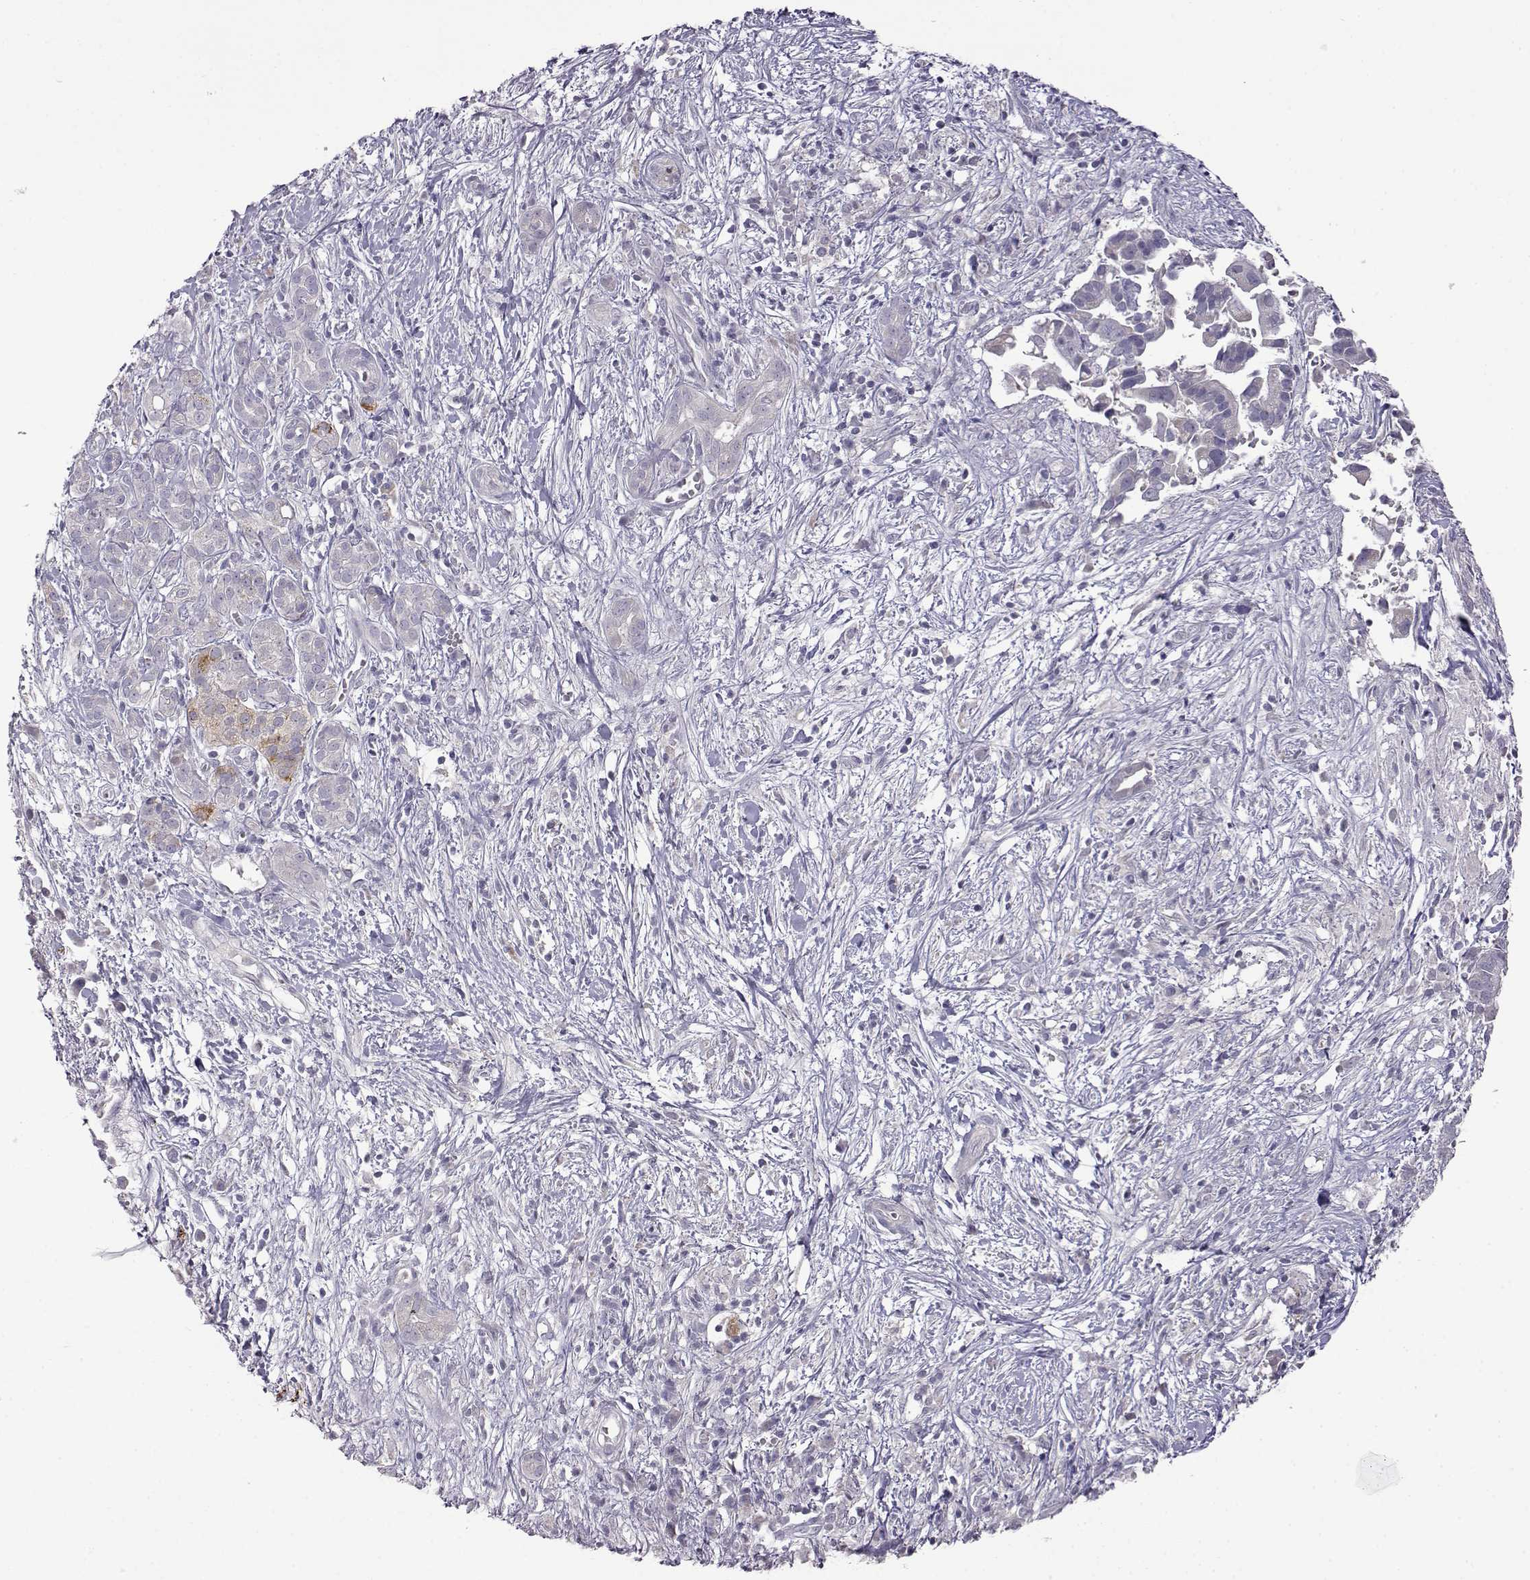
{"staining": {"intensity": "negative", "quantity": "none", "location": "none"}, "tissue": "pancreatic cancer", "cell_type": "Tumor cells", "image_type": "cancer", "snomed": [{"axis": "morphology", "description": "Adenocarcinoma, NOS"}, {"axis": "topography", "description": "Pancreas"}], "caption": "The immunohistochemistry image has no significant positivity in tumor cells of adenocarcinoma (pancreatic) tissue.", "gene": "VGF", "patient": {"sex": "male", "age": 61}}